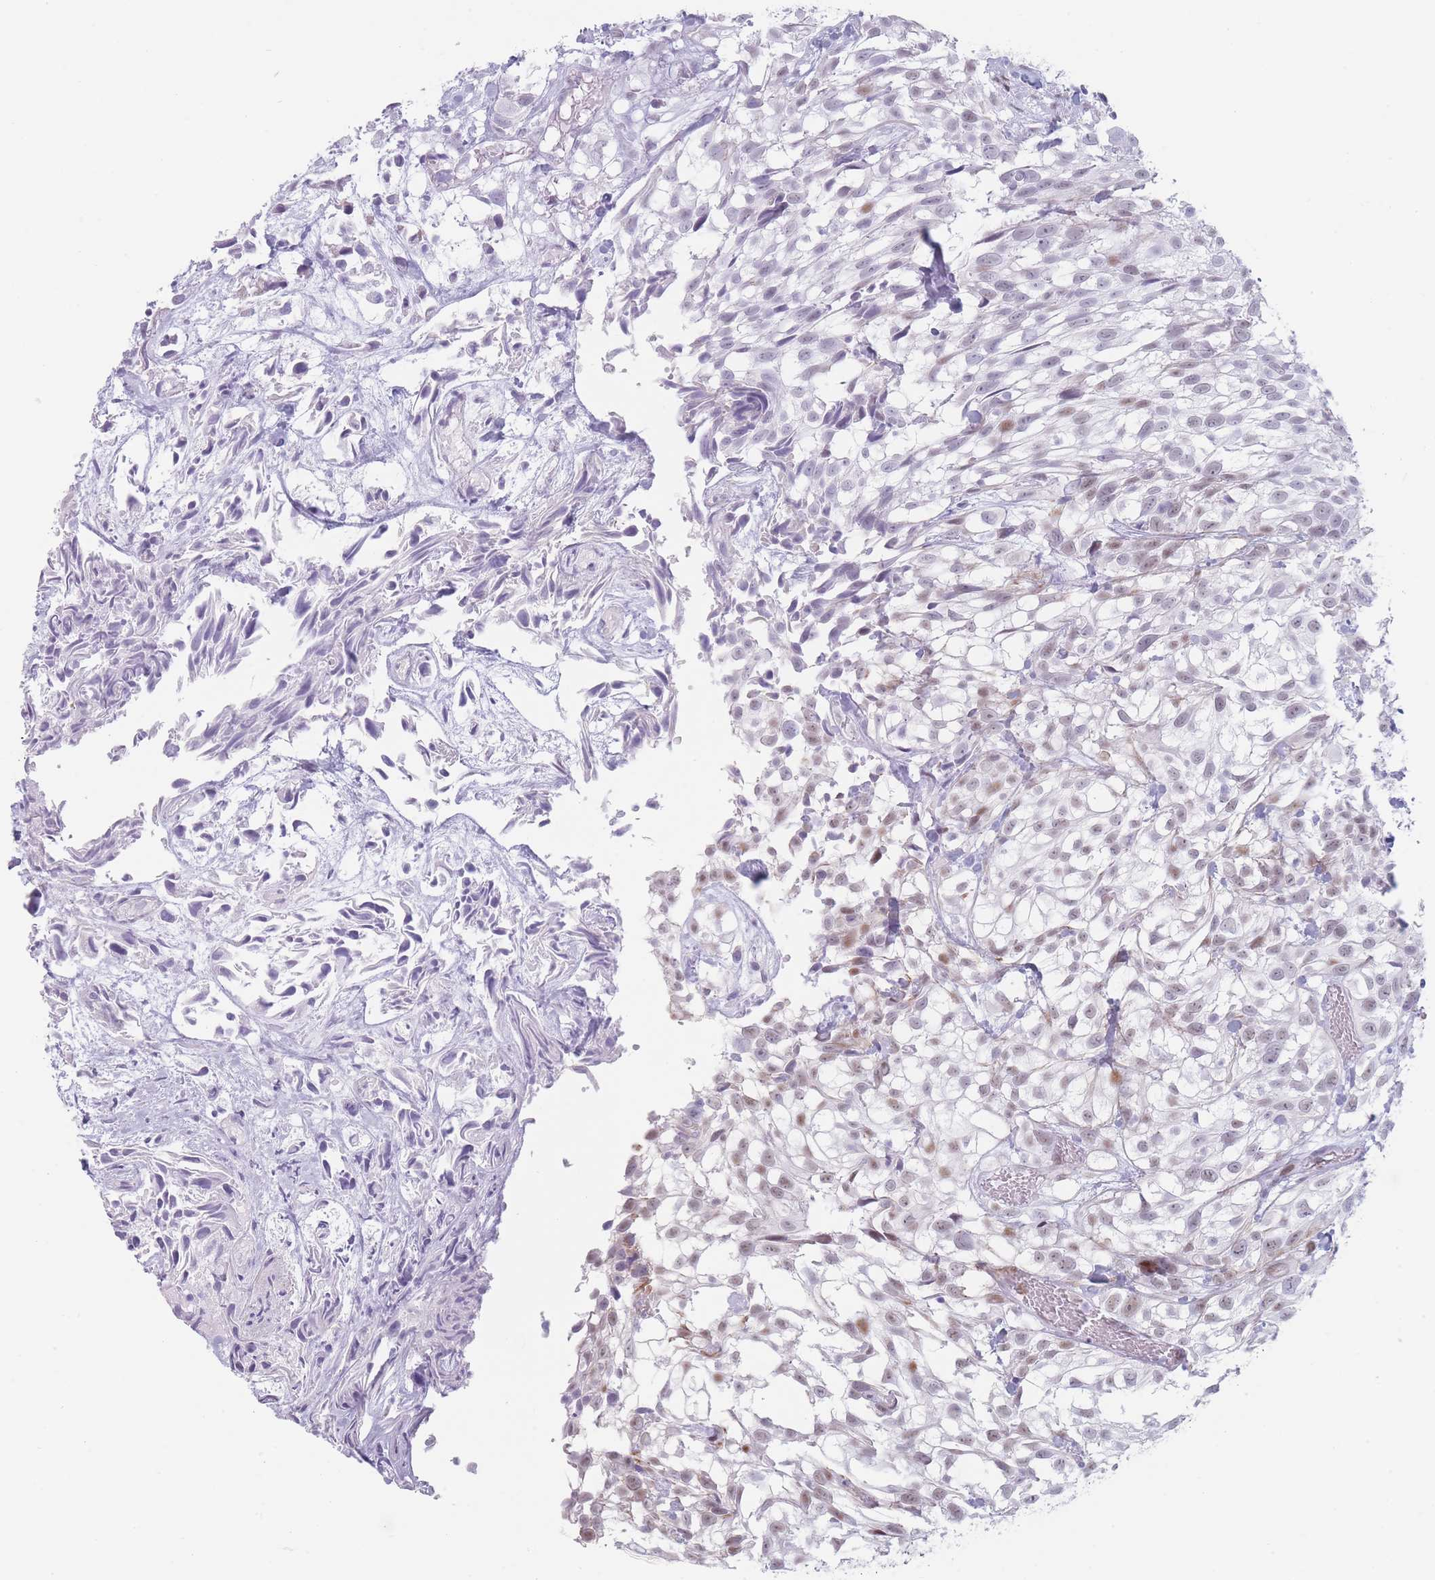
{"staining": {"intensity": "negative", "quantity": "none", "location": "none"}, "tissue": "urothelial cancer", "cell_type": "Tumor cells", "image_type": "cancer", "snomed": [{"axis": "morphology", "description": "Urothelial carcinoma, High grade"}, {"axis": "topography", "description": "Urinary bladder"}], "caption": "High magnification brightfield microscopy of urothelial cancer stained with DAB (brown) and counterstained with hematoxylin (blue): tumor cells show no significant expression.", "gene": "IFNA6", "patient": {"sex": "male", "age": 56}}